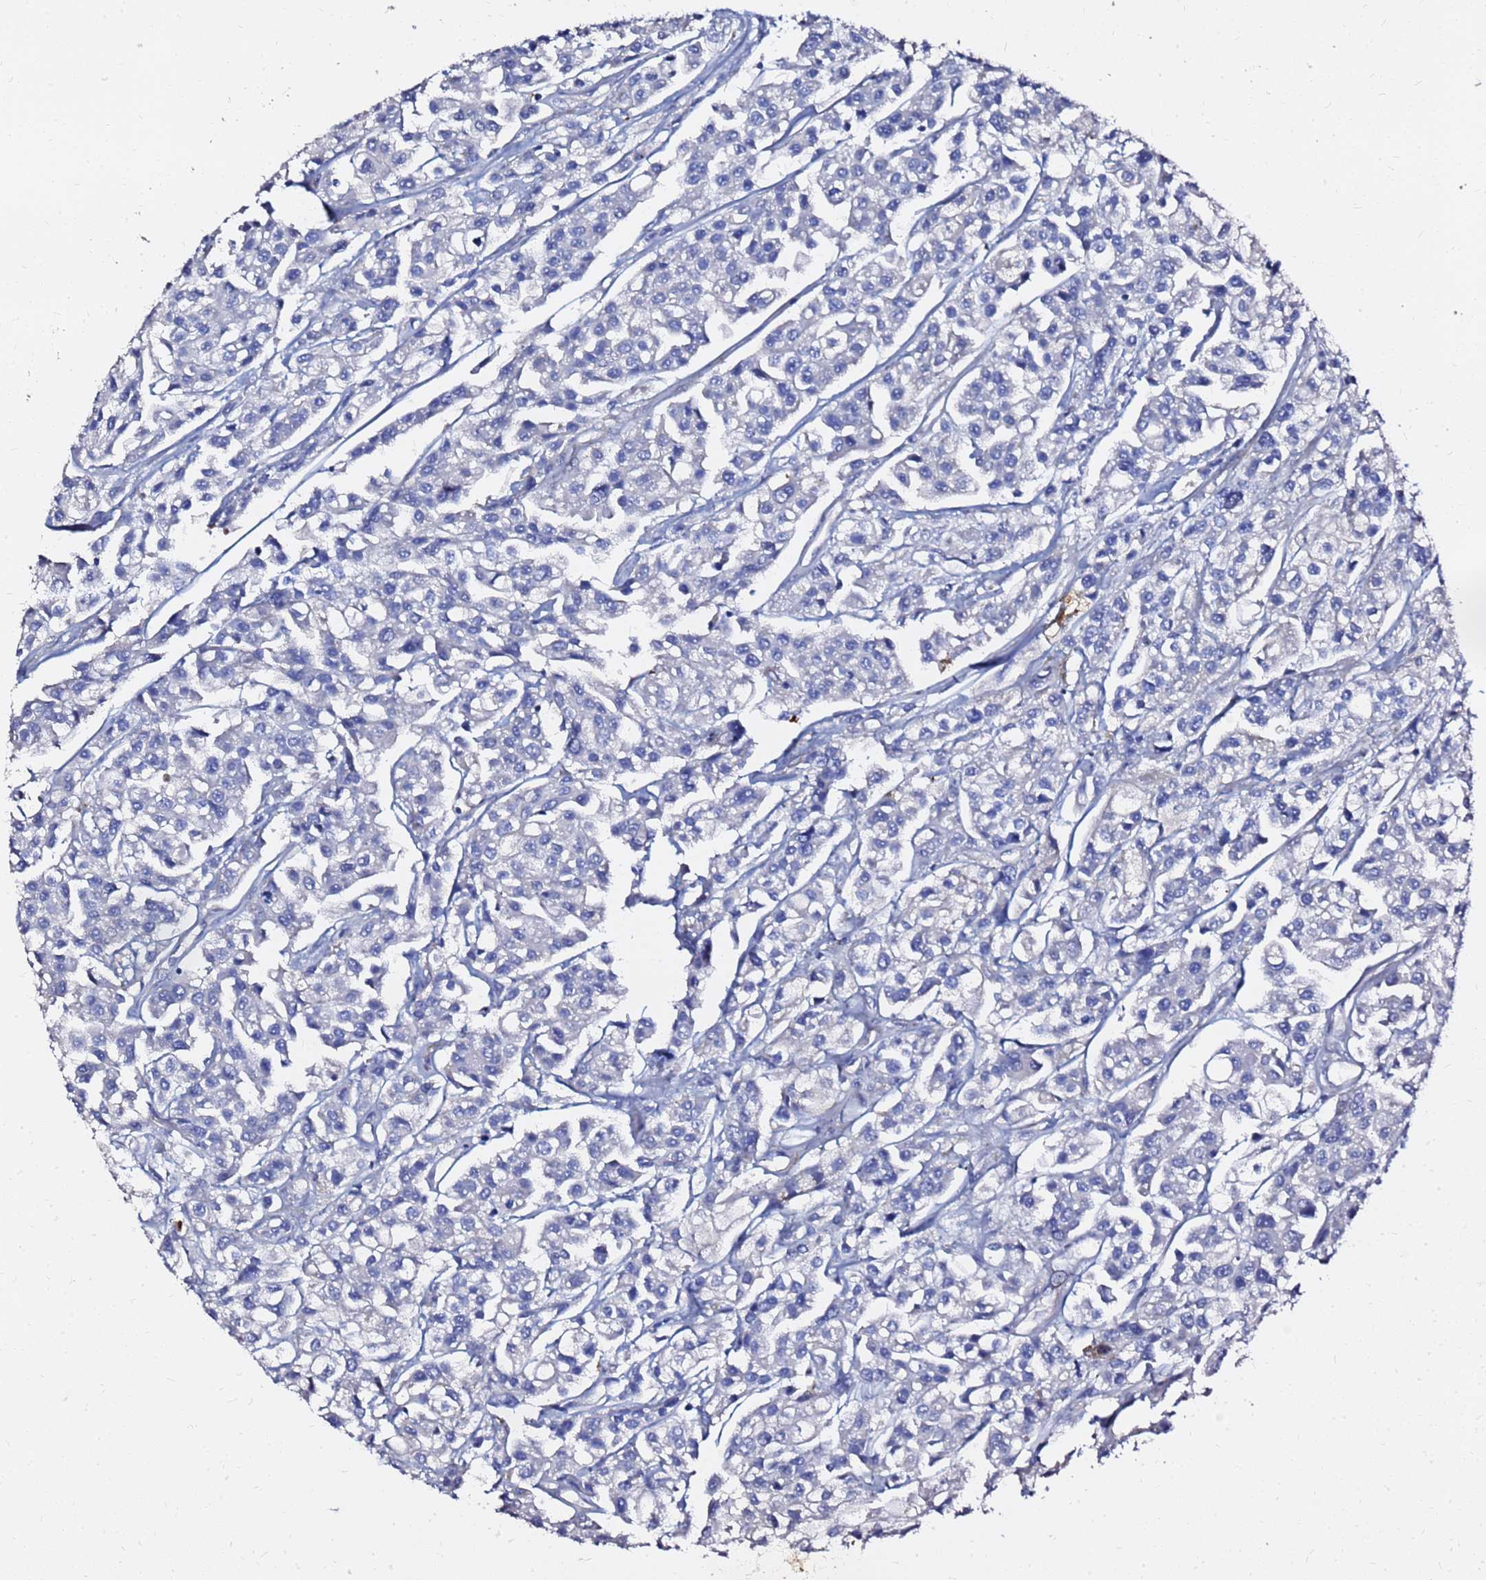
{"staining": {"intensity": "negative", "quantity": "none", "location": "none"}, "tissue": "urothelial cancer", "cell_type": "Tumor cells", "image_type": "cancer", "snomed": [{"axis": "morphology", "description": "Urothelial carcinoma, High grade"}, {"axis": "topography", "description": "Urinary bladder"}], "caption": "IHC of human urothelial cancer displays no expression in tumor cells.", "gene": "TUBA8", "patient": {"sex": "male", "age": 67}}